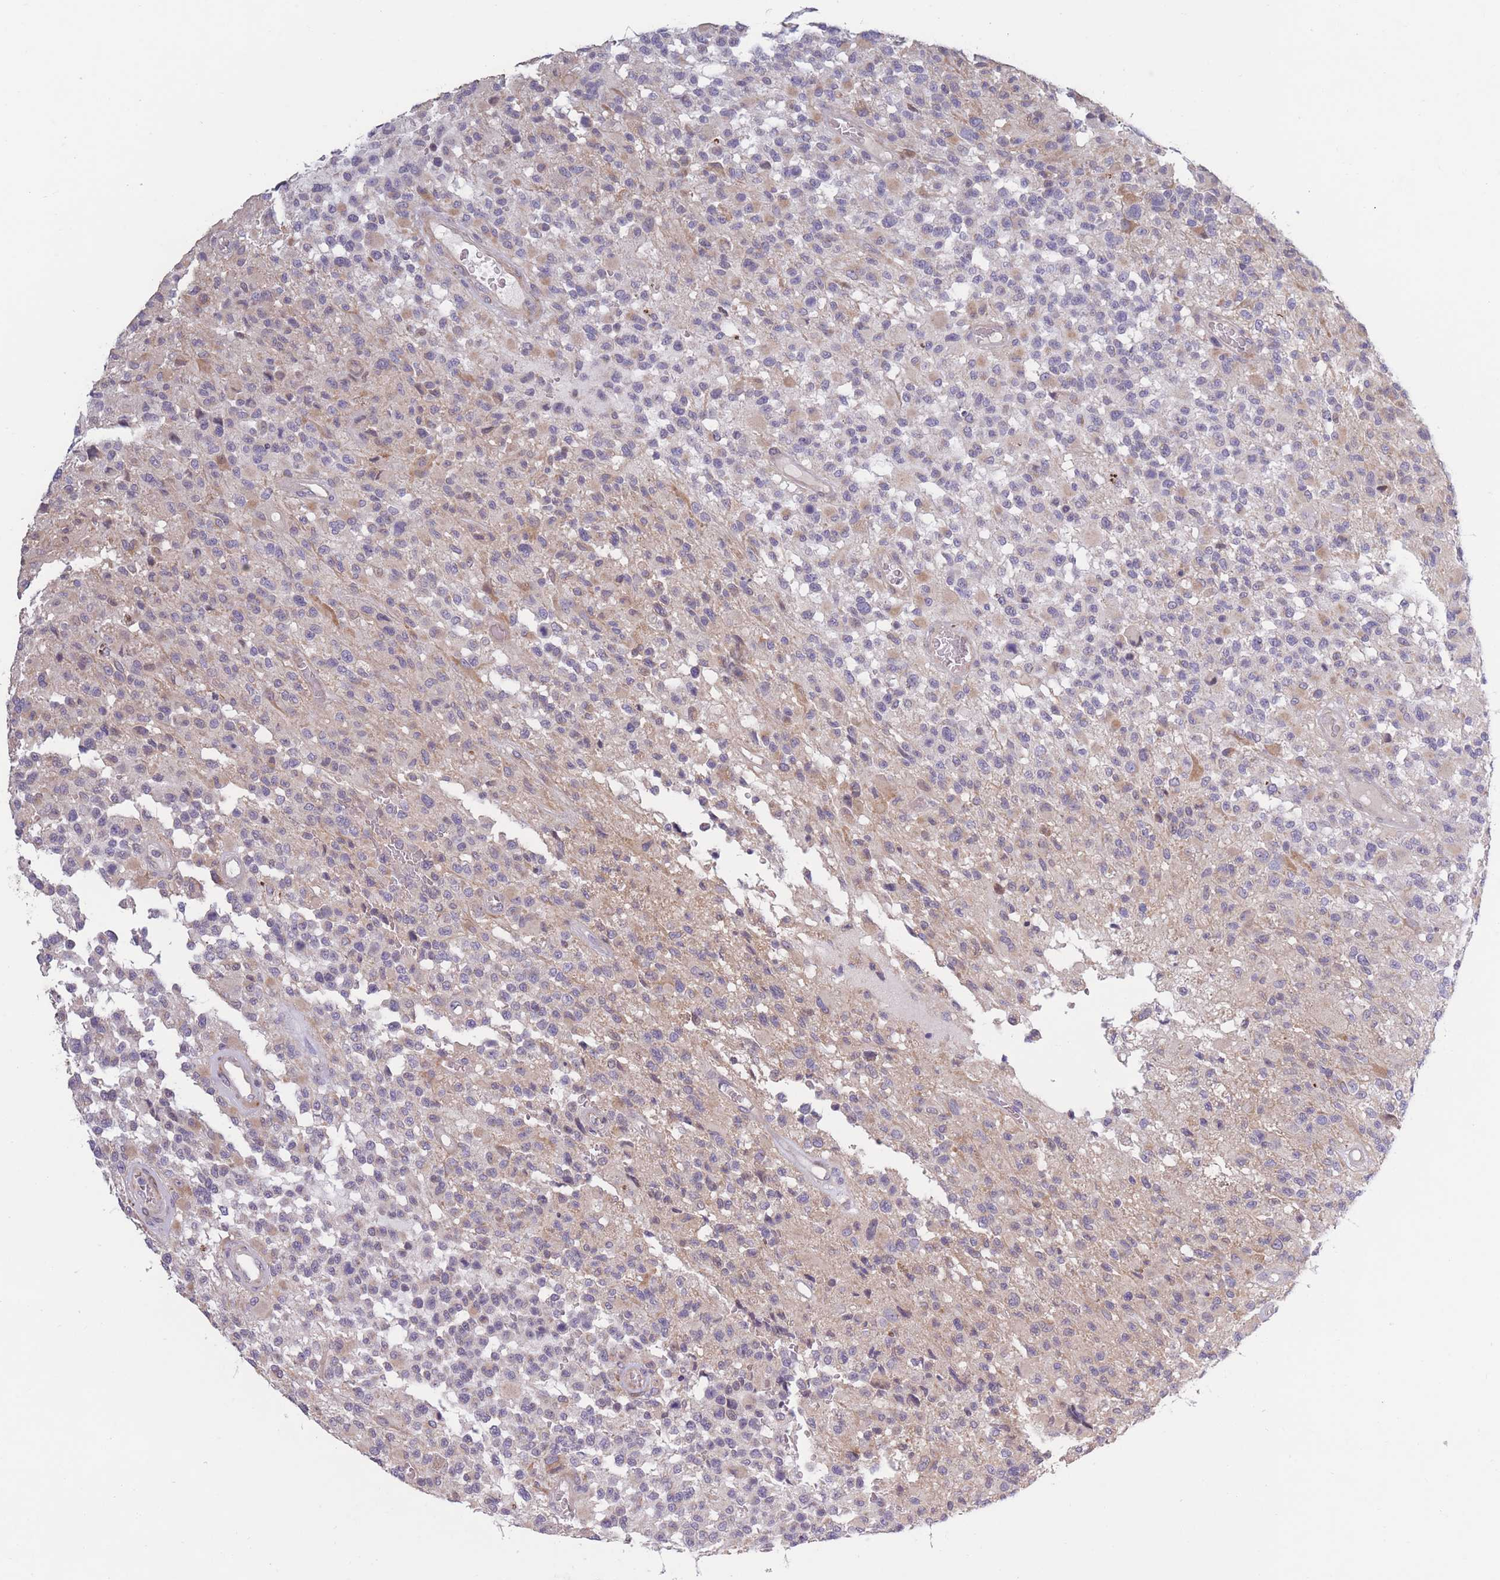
{"staining": {"intensity": "weak", "quantity": "25%-75%", "location": "cytoplasmic/membranous"}, "tissue": "glioma", "cell_type": "Tumor cells", "image_type": "cancer", "snomed": [{"axis": "morphology", "description": "Glioma, malignant, High grade"}, {"axis": "morphology", "description": "Glioblastoma, NOS"}, {"axis": "topography", "description": "Brain"}], "caption": "Immunohistochemical staining of human glioblastoma shows low levels of weak cytoplasmic/membranous positivity in approximately 25%-75% of tumor cells. The staining is performed using DAB brown chromogen to label protein expression. The nuclei are counter-stained blue using hematoxylin.", "gene": "CCNQ", "patient": {"sex": "male", "age": 60}}